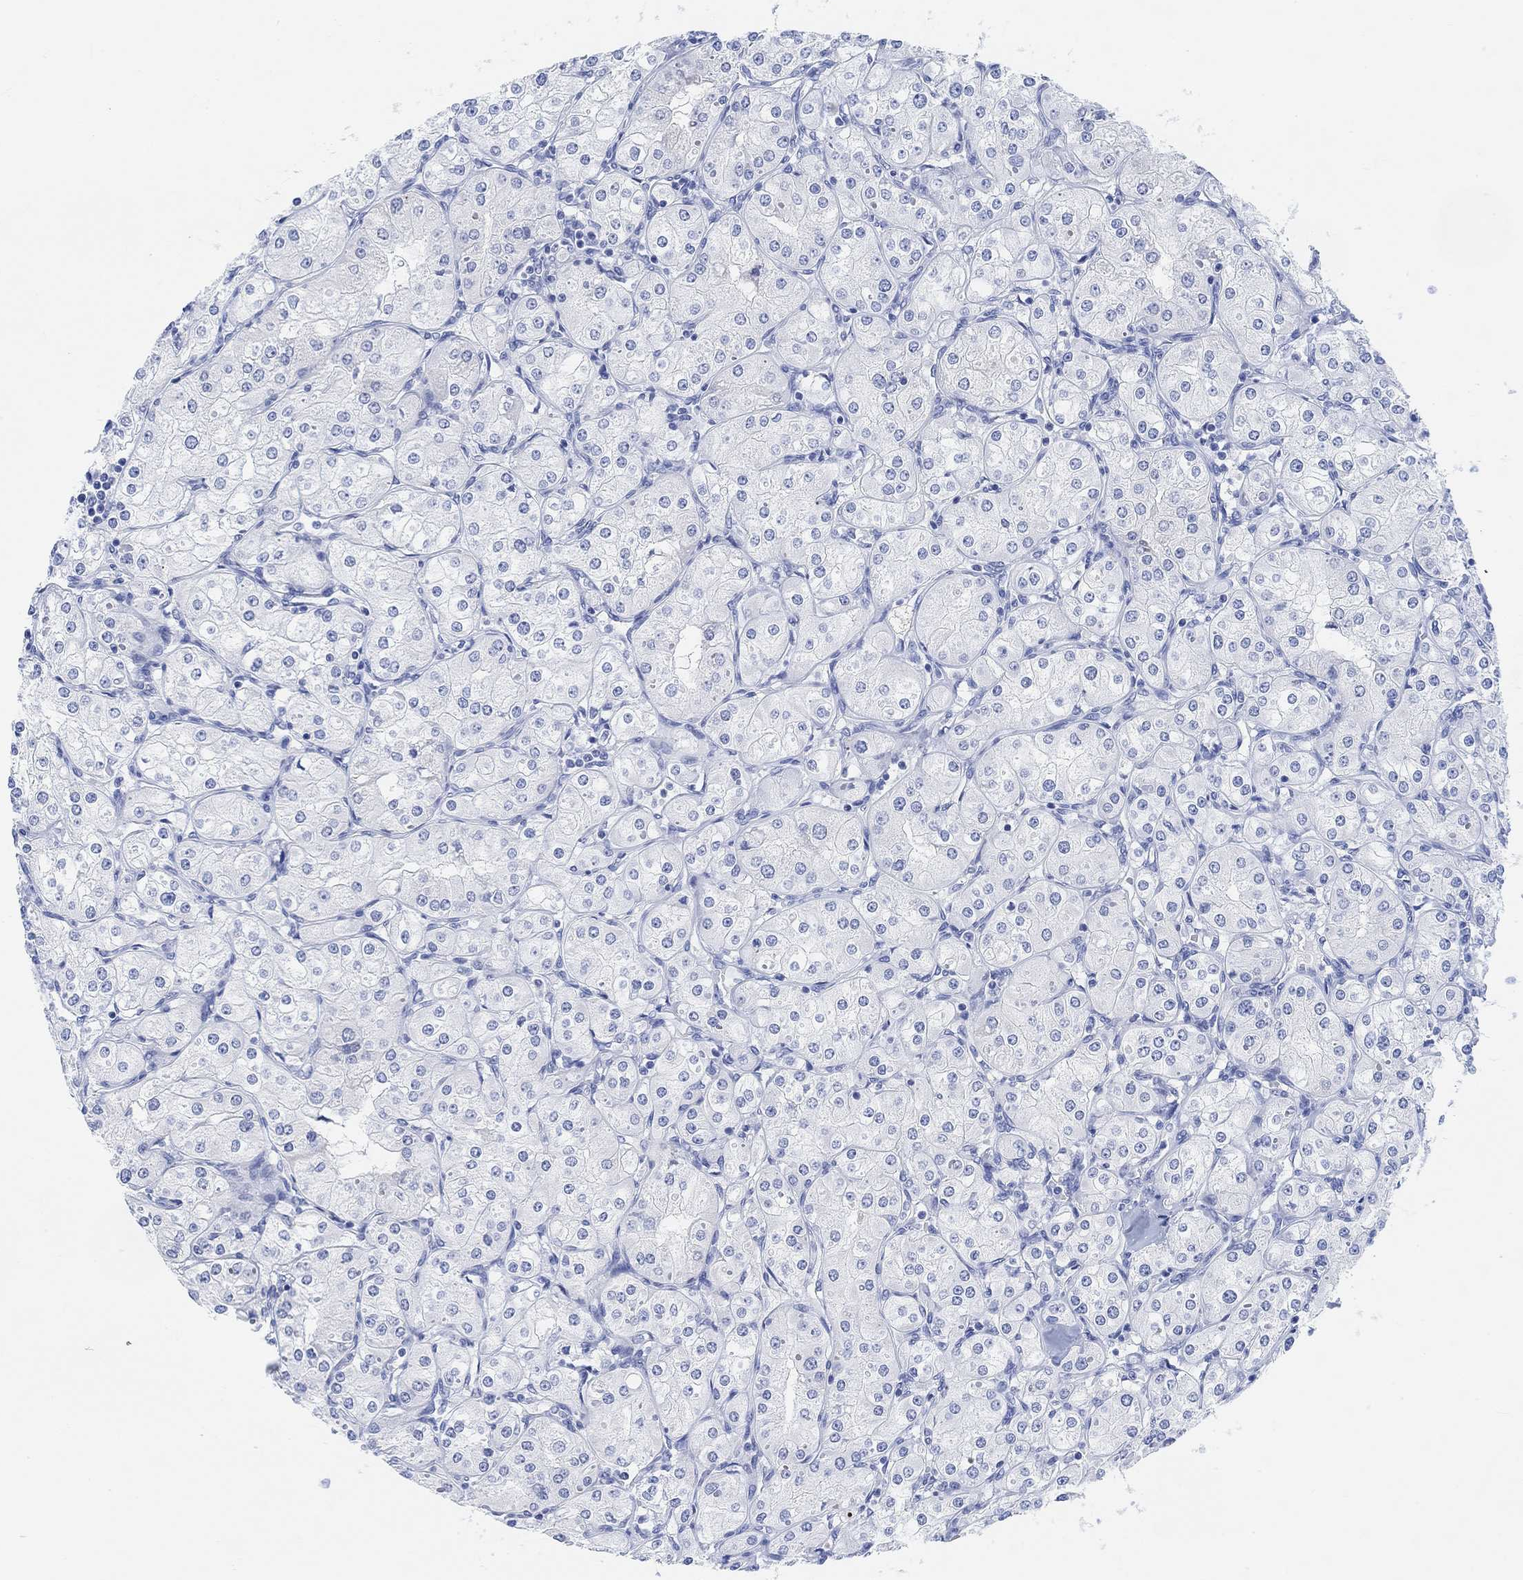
{"staining": {"intensity": "negative", "quantity": "none", "location": "none"}, "tissue": "renal cancer", "cell_type": "Tumor cells", "image_type": "cancer", "snomed": [{"axis": "morphology", "description": "Adenocarcinoma, NOS"}, {"axis": "topography", "description": "Kidney"}], "caption": "High magnification brightfield microscopy of renal adenocarcinoma stained with DAB (3,3'-diaminobenzidine) (brown) and counterstained with hematoxylin (blue): tumor cells show no significant positivity.", "gene": "ENO4", "patient": {"sex": "male", "age": 77}}